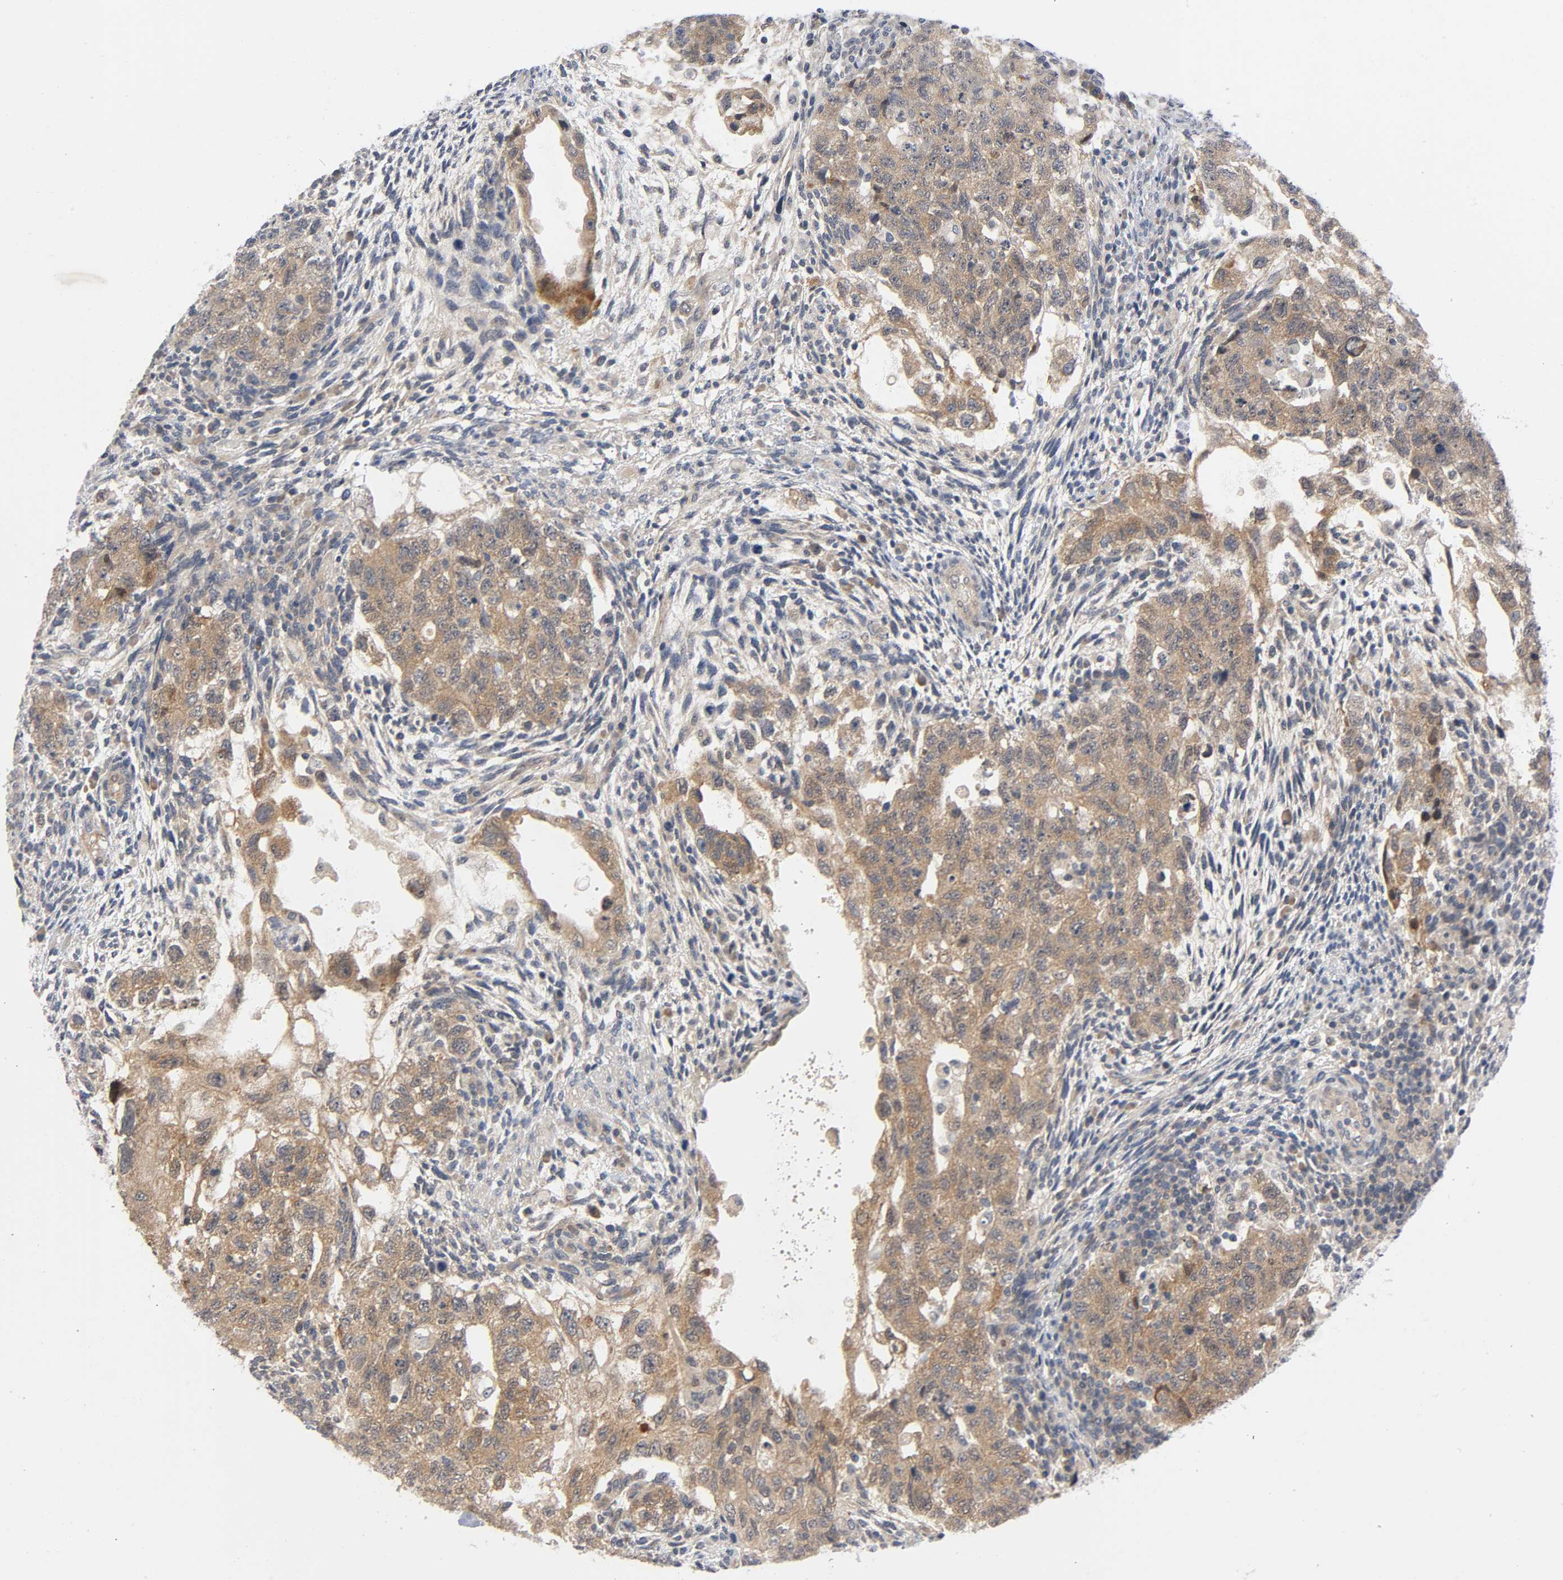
{"staining": {"intensity": "moderate", "quantity": ">75%", "location": "cytoplasmic/membranous"}, "tissue": "testis cancer", "cell_type": "Tumor cells", "image_type": "cancer", "snomed": [{"axis": "morphology", "description": "Normal tissue, NOS"}, {"axis": "morphology", "description": "Carcinoma, Embryonal, NOS"}, {"axis": "topography", "description": "Testis"}], "caption": "This histopathology image exhibits embryonal carcinoma (testis) stained with immunohistochemistry (IHC) to label a protein in brown. The cytoplasmic/membranous of tumor cells show moderate positivity for the protein. Nuclei are counter-stained blue.", "gene": "MAPK8", "patient": {"sex": "male", "age": 36}}